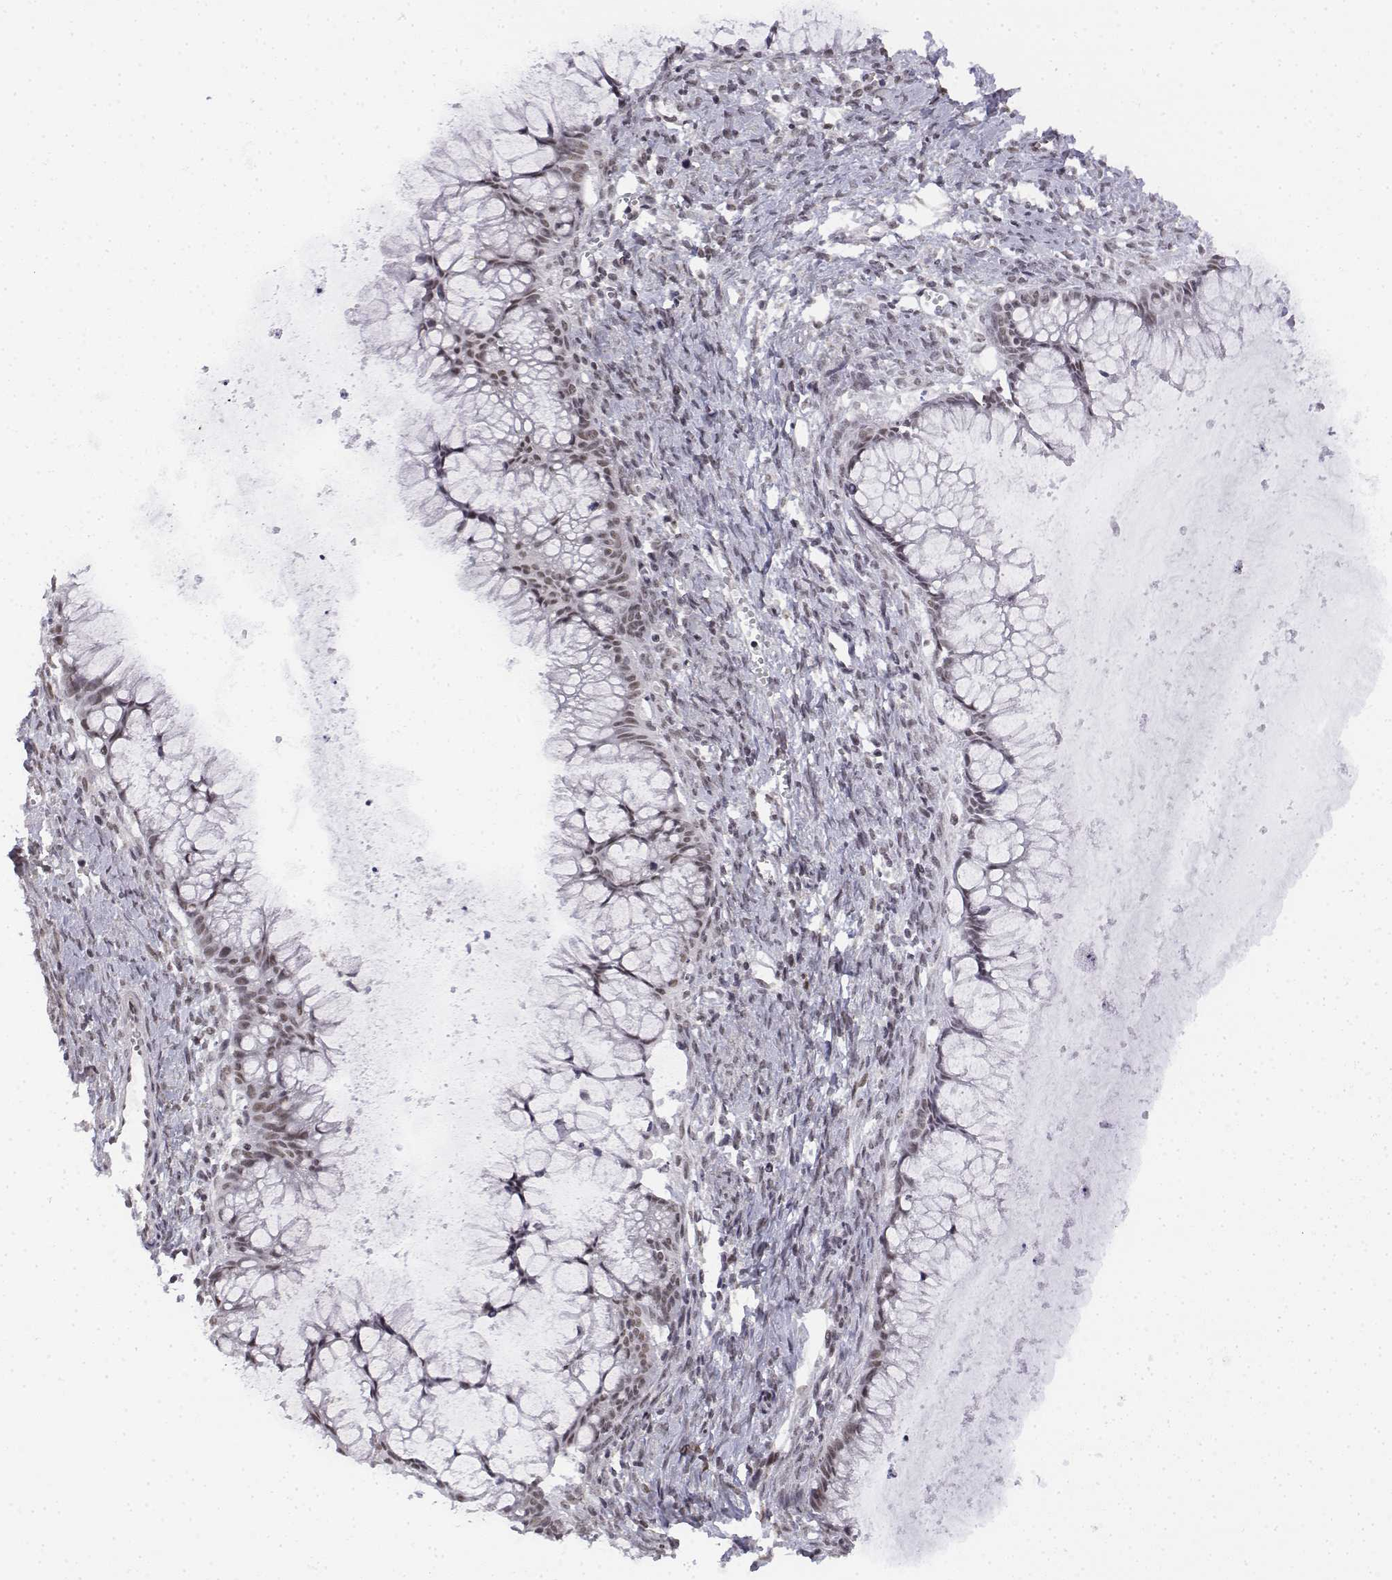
{"staining": {"intensity": "moderate", "quantity": ">75%", "location": "nuclear"}, "tissue": "ovarian cancer", "cell_type": "Tumor cells", "image_type": "cancer", "snomed": [{"axis": "morphology", "description": "Cystadenocarcinoma, mucinous, NOS"}, {"axis": "topography", "description": "Ovary"}], "caption": "About >75% of tumor cells in ovarian cancer (mucinous cystadenocarcinoma) display moderate nuclear protein staining as visualized by brown immunohistochemical staining.", "gene": "SETD1A", "patient": {"sex": "female", "age": 41}}